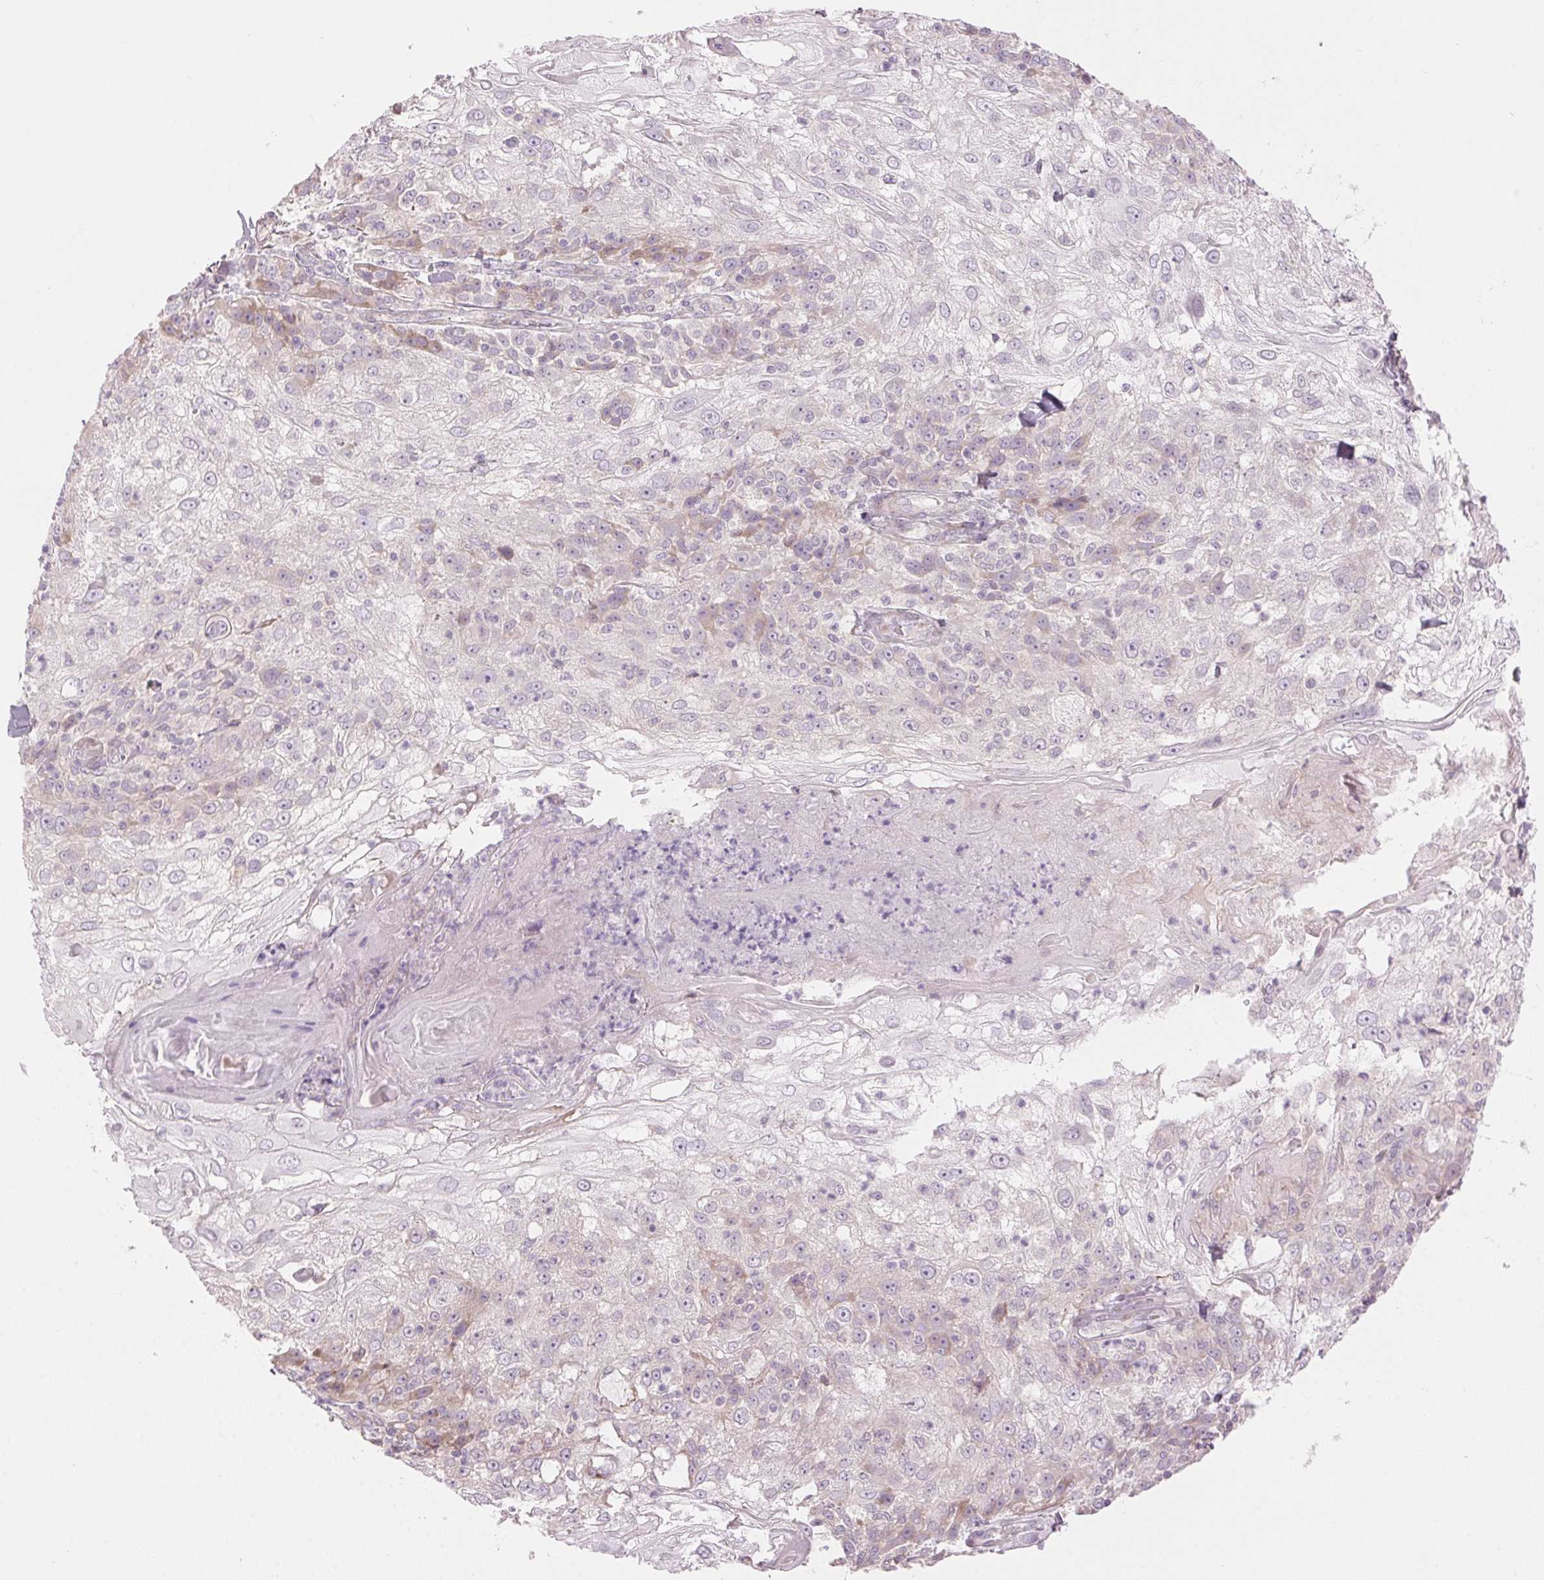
{"staining": {"intensity": "weak", "quantity": "<25%", "location": "cytoplasmic/membranous"}, "tissue": "skin cancer", "cell_type": "Tumor cells", "image_type": "cancer", "snomed": [{"axis": "morphology", "description": "Normal tissue, NOS"}, {"axis": "morphology", "description": "Squamous cell carcinoma, NOS"}, {"axis": "topography", "description": "Skin"}], "caption": "DAB (3,3'-diaminobenzidine) immunohistochemical staining of human skin squamous cell carcinoma exhibits no significant positivity in tumor cells.", "gene": "GNMT", "patient": {"sex": "female", "age": 83}}